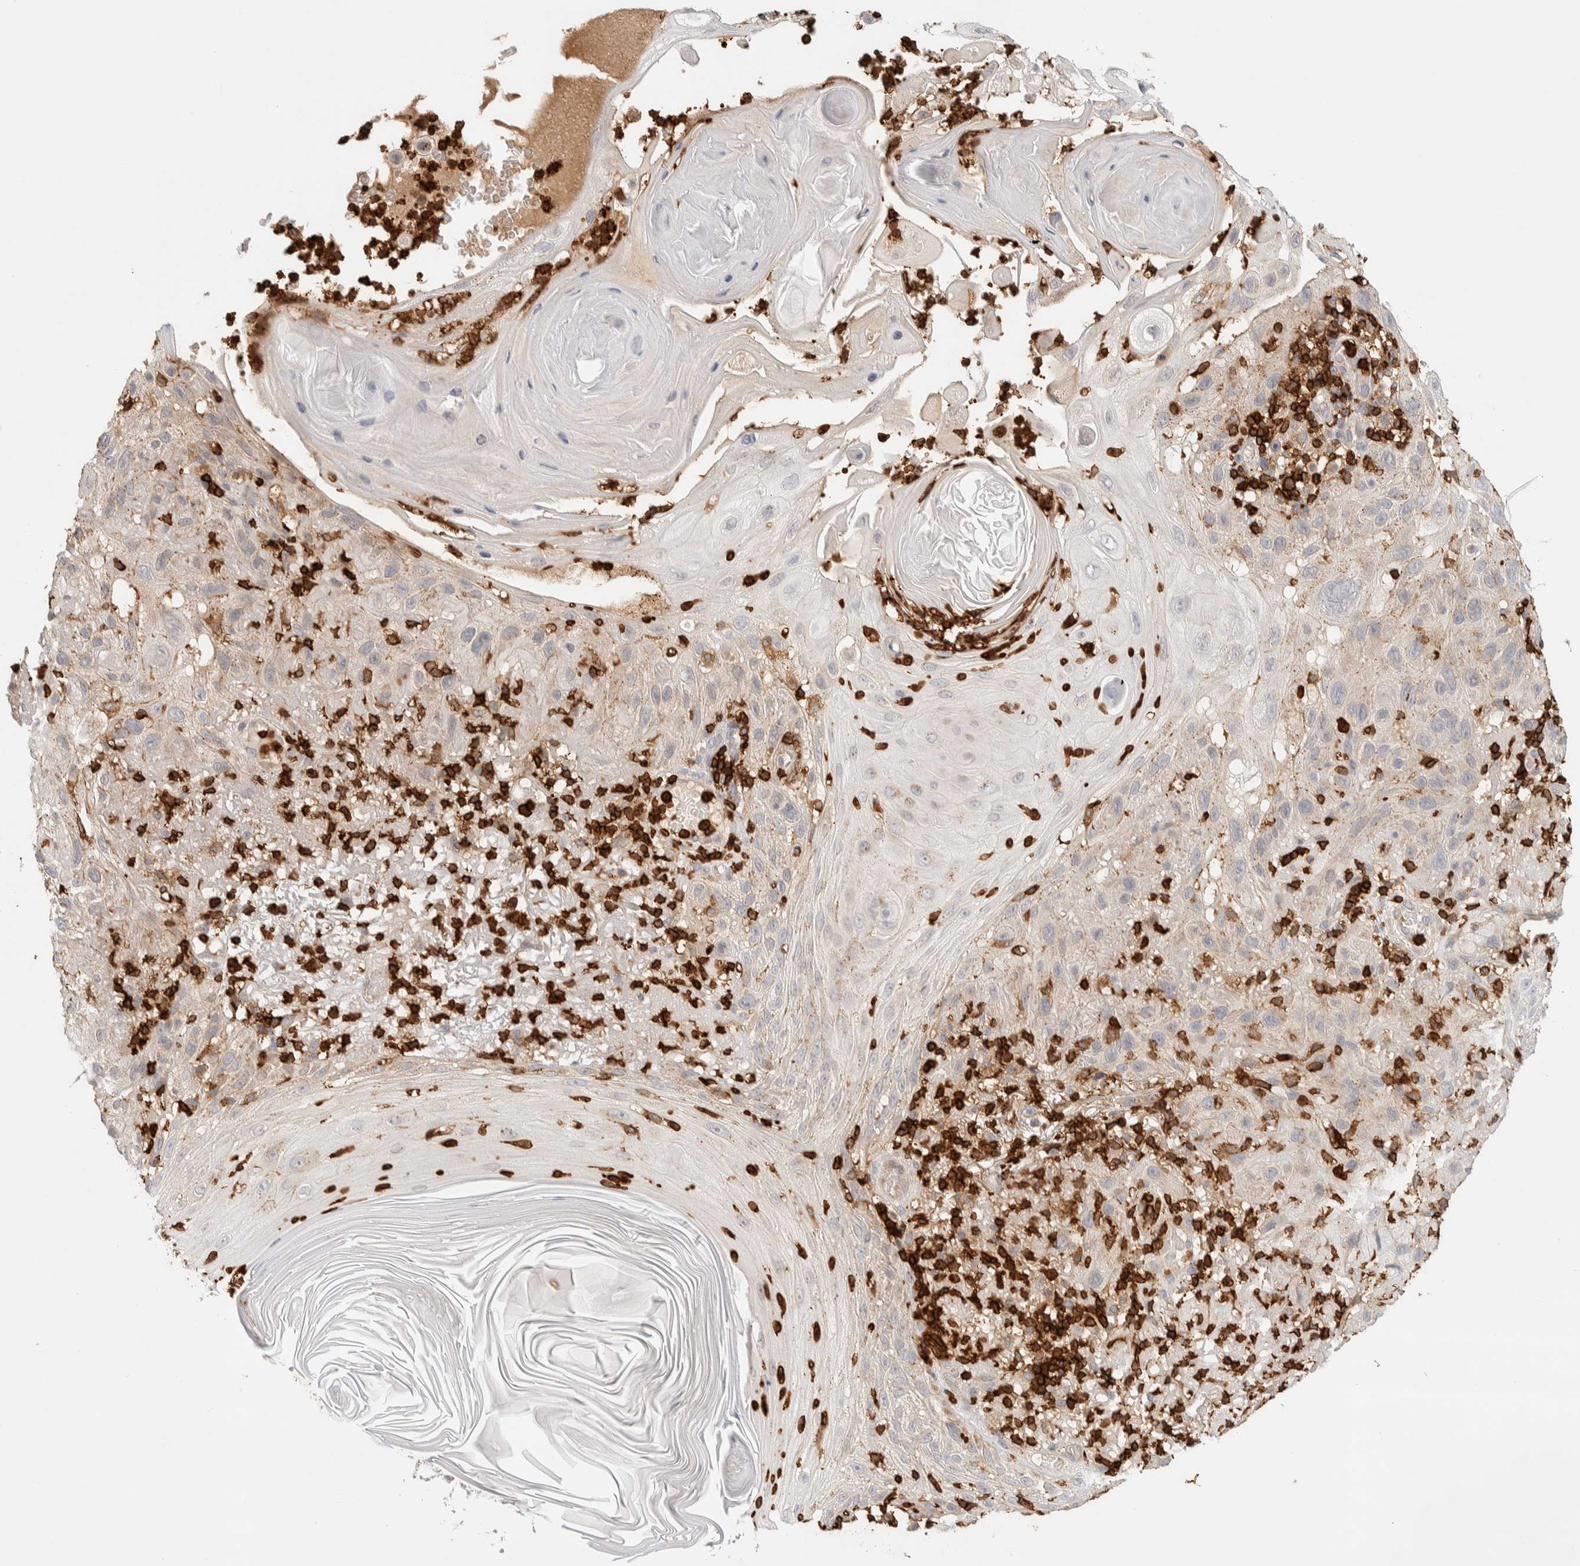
{"staining": {"intensity": "weak", "quantity": "25%-75%", "location": "cytoplasmic/membranous"}, "tissue": "skin cancer", "cell_type": "Tumor cells", "image_type": "cancer", "snomed": [{"axis": "morphology", "description": "Squamous cell carcinoma, NOS"}, {"axis": "topography", "description": "Skin"}], "caption": "Skin cancer stained for a protein reveals weak cytoplasmic/membranous positivity in tumor cells.", "gene": "RUNDC1", "patient": {"sex": "female", "age": 96}}